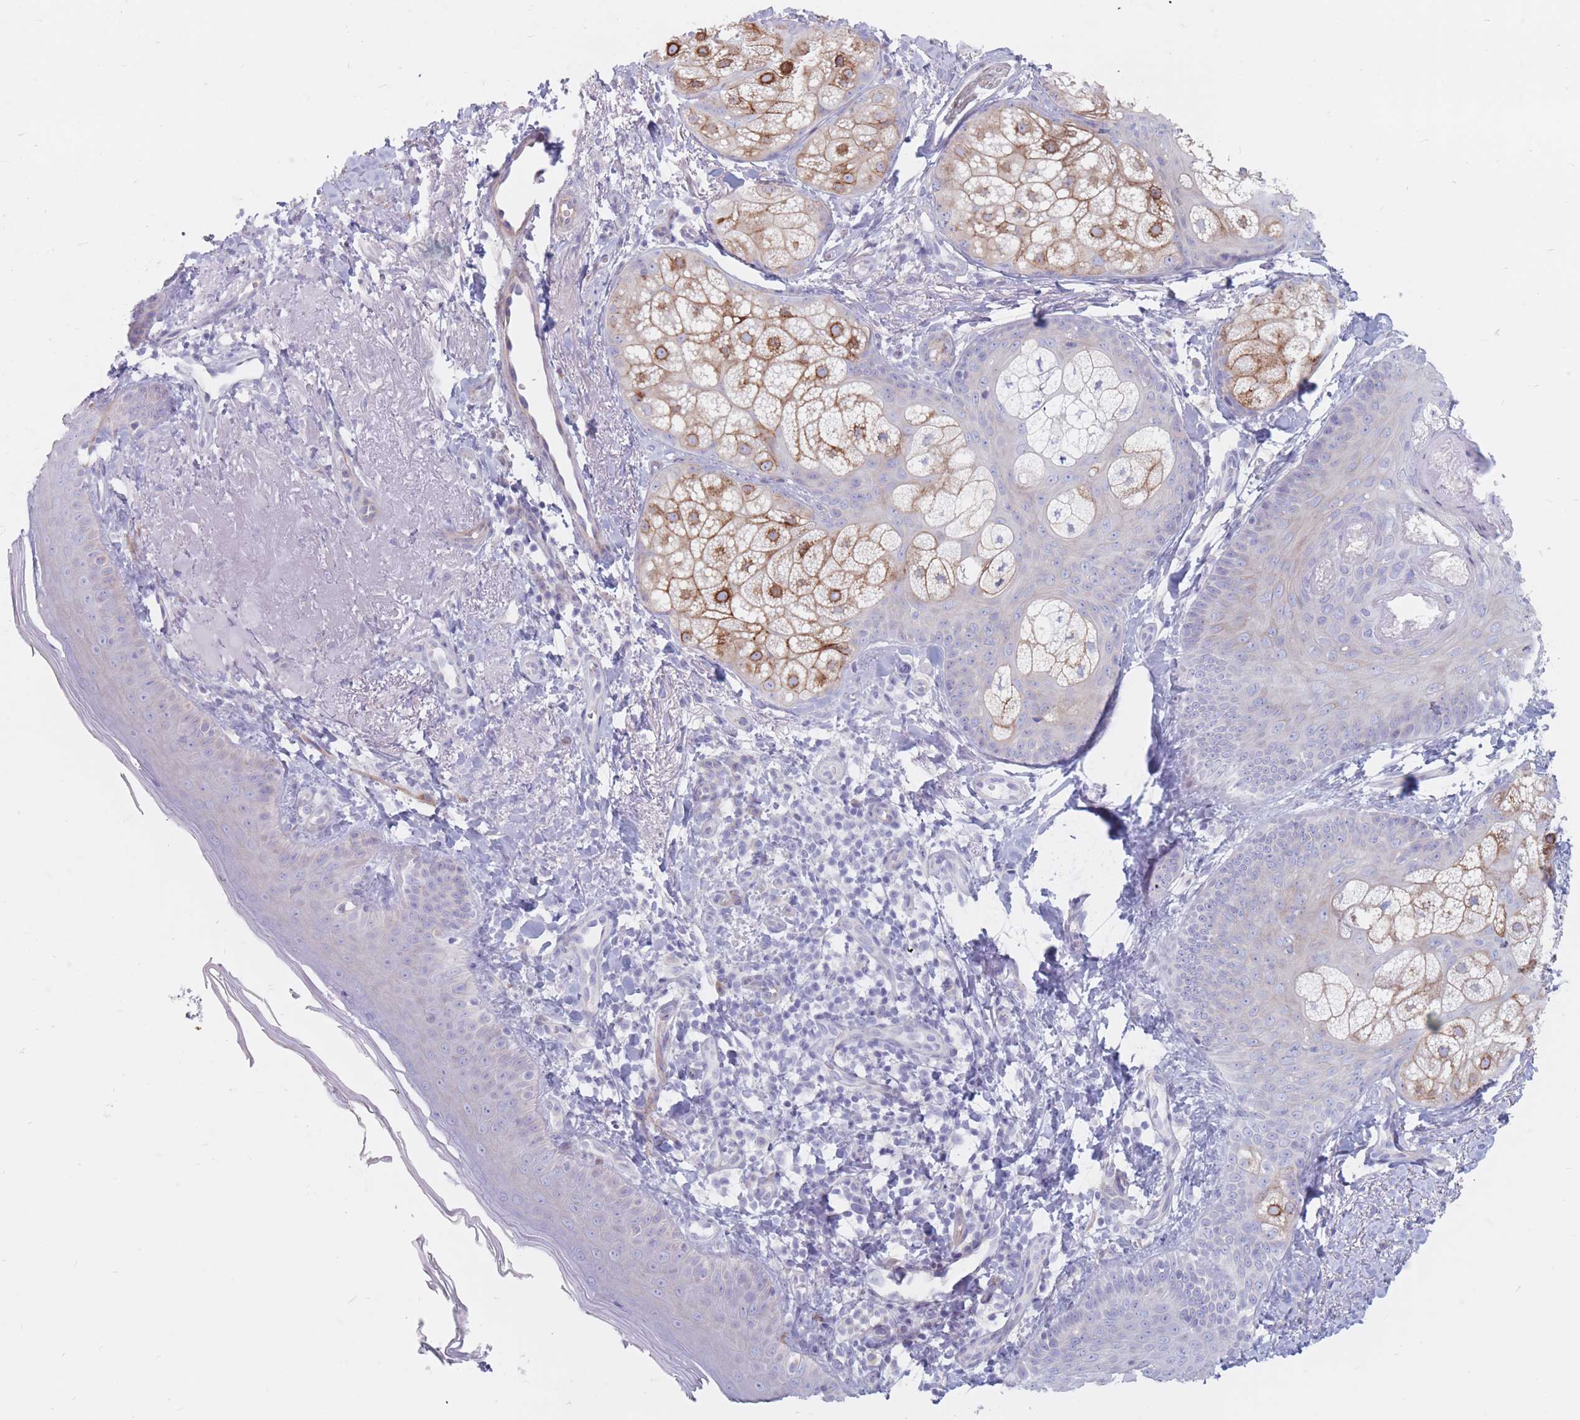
{"staining": {"intensity": "negative", "quantity": "none", "location": "none"}, "tissue": "skin", "cell_type": "Fibroblasts", "image_type": "normal", "snomed": [{"axis": "morphology", "description": "Normal tissue, NOS"}, {"axis": "topography", "description": "Skin"}], "caption": "Fibroblasts show no significant staining in benign skin.", "gene": "PLPP1", "patient": {"sex": "male", "age": 57}}